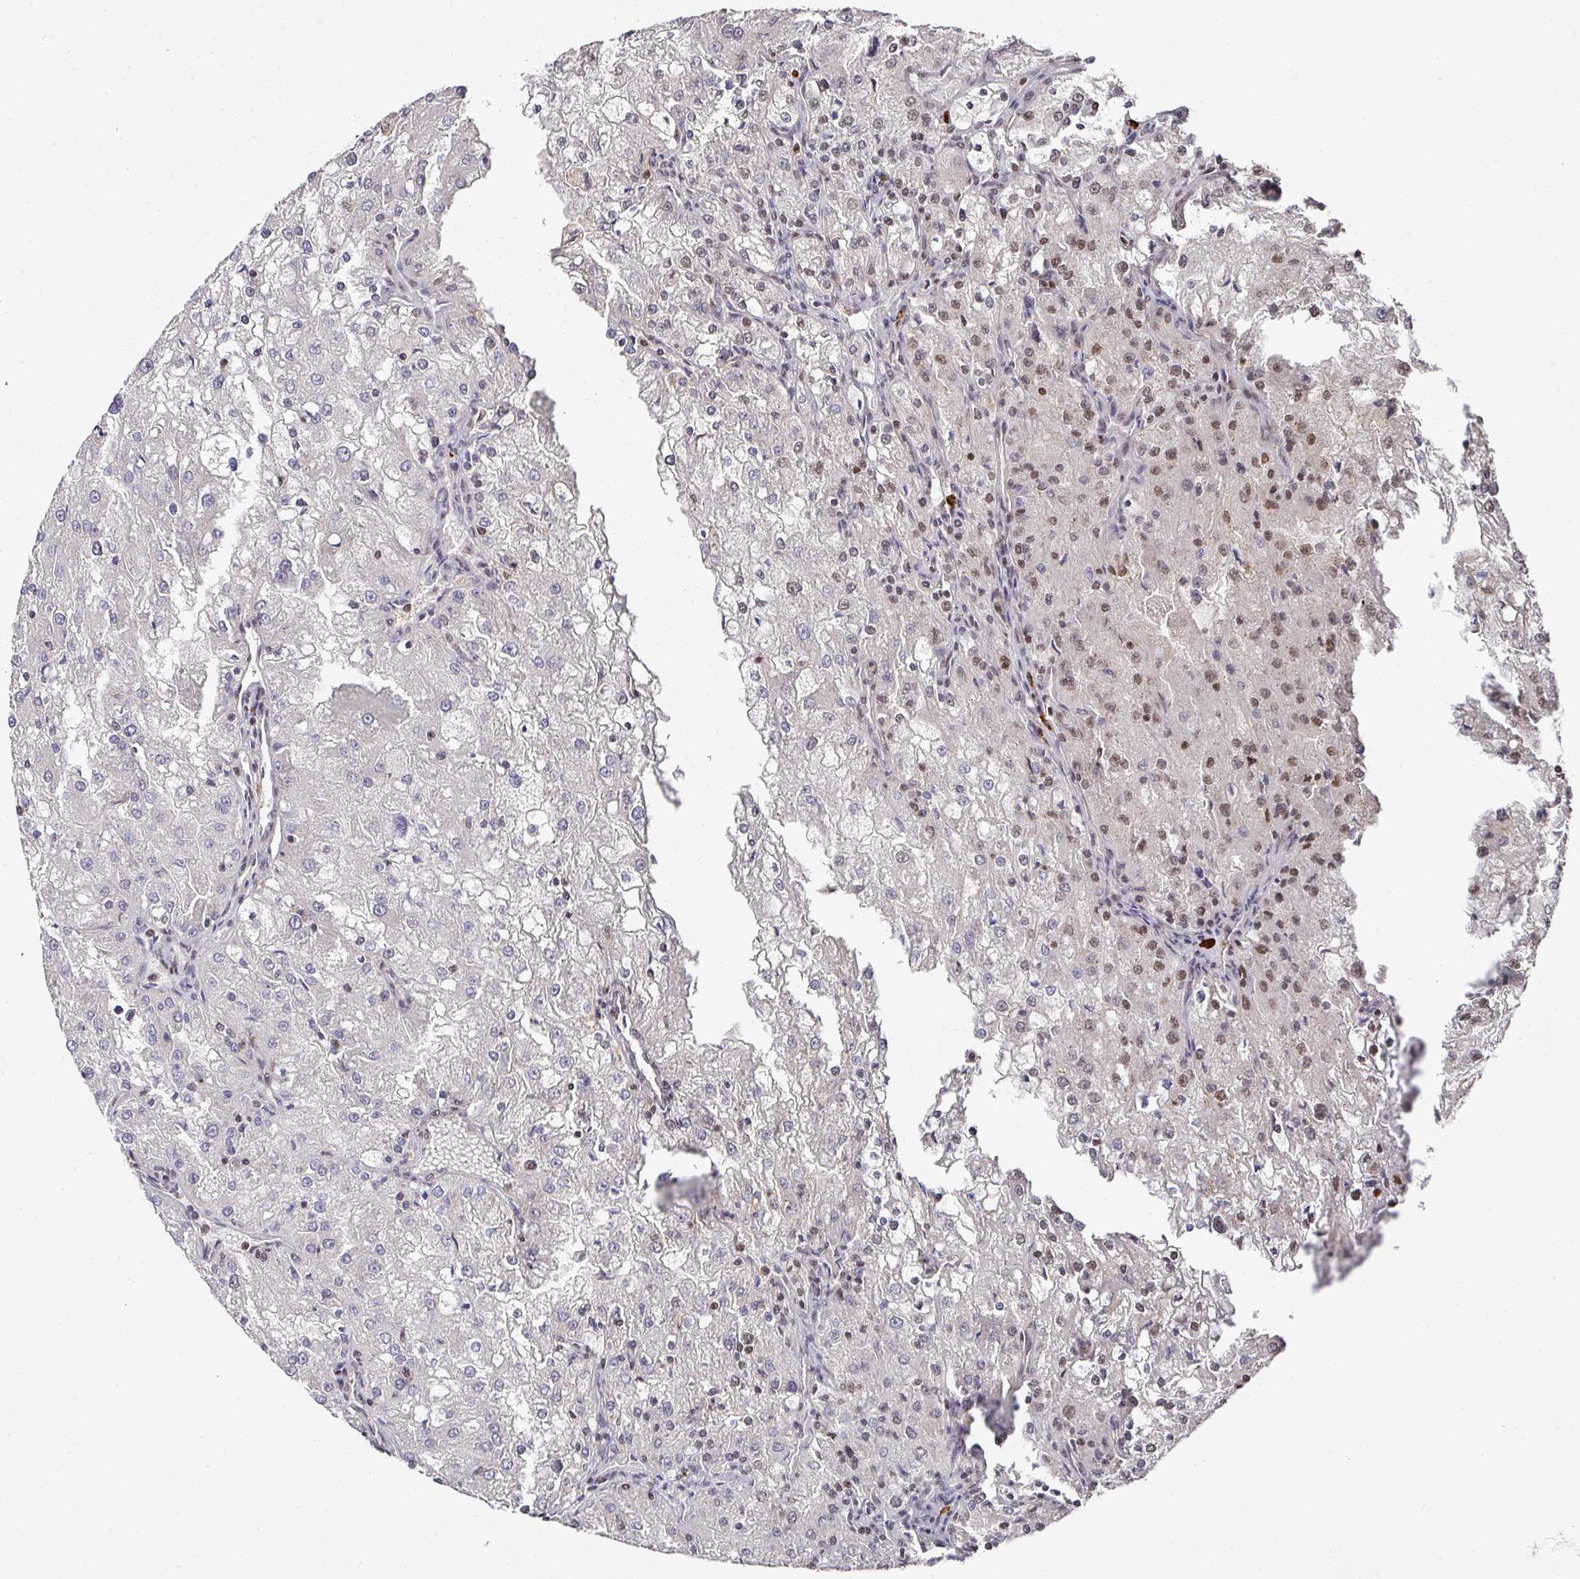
{"staining": {"intensity": "moderate", "quantity": "<25%", "location": "nuclear"}, "tissue": "renal cancer", "cell_type": "Tumor cells", "image_type": "cancer", "snomed": [{"axis": "morphology", "description": "Adenocarcinoma, NOS"}, {"axis": "topography", "description": "Kidney"}], "caption": "A brown stain shows moderate nuclear positivity of a protein in human renal cancer tumor cells. The staining was performed using DAB to visualize the protein expression in brown, while the nuclei were stained in blue with hematoxylin (Magnification: 20x).", "gene": "DIDO1", "patient": {"sex": "female", "age": 74}}